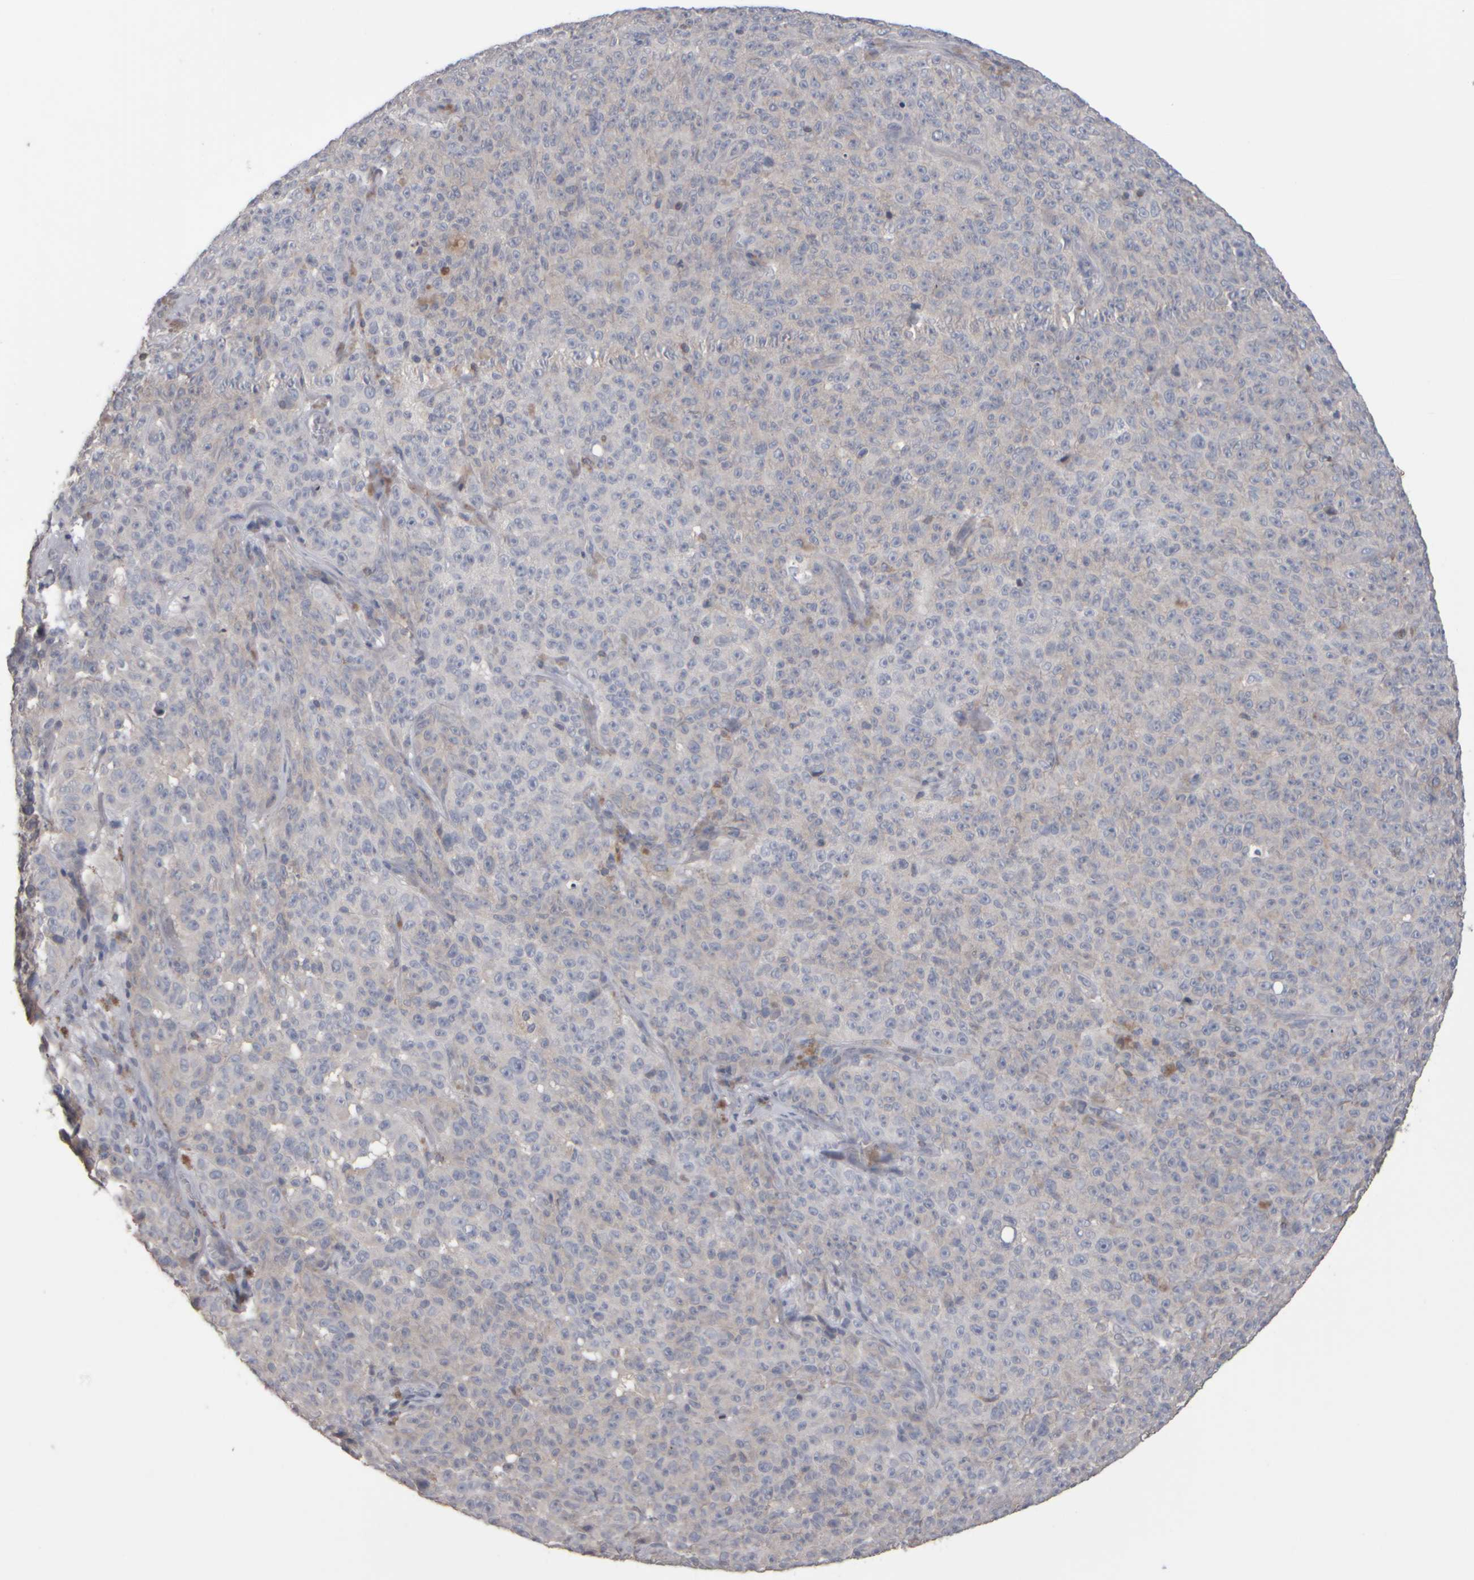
{"staining": {"intensity": "negative", "quantity": "none", "location": "none"}, "tissue": "melanoma", "cell_type": "Tumor cells", "image_type": "cancer", "snomed": [{"axis": "morphology", "description": "Malignant melanoma, NOS"}, {"axis": "topography", "description": "Skin"}], "caption": "This is an immunohistochemistry micrograph of malignant melanoma. There is no positivity in tumor cells.", "gene": "EPHX2", "patient": {"sex": "female", "age": 82}}